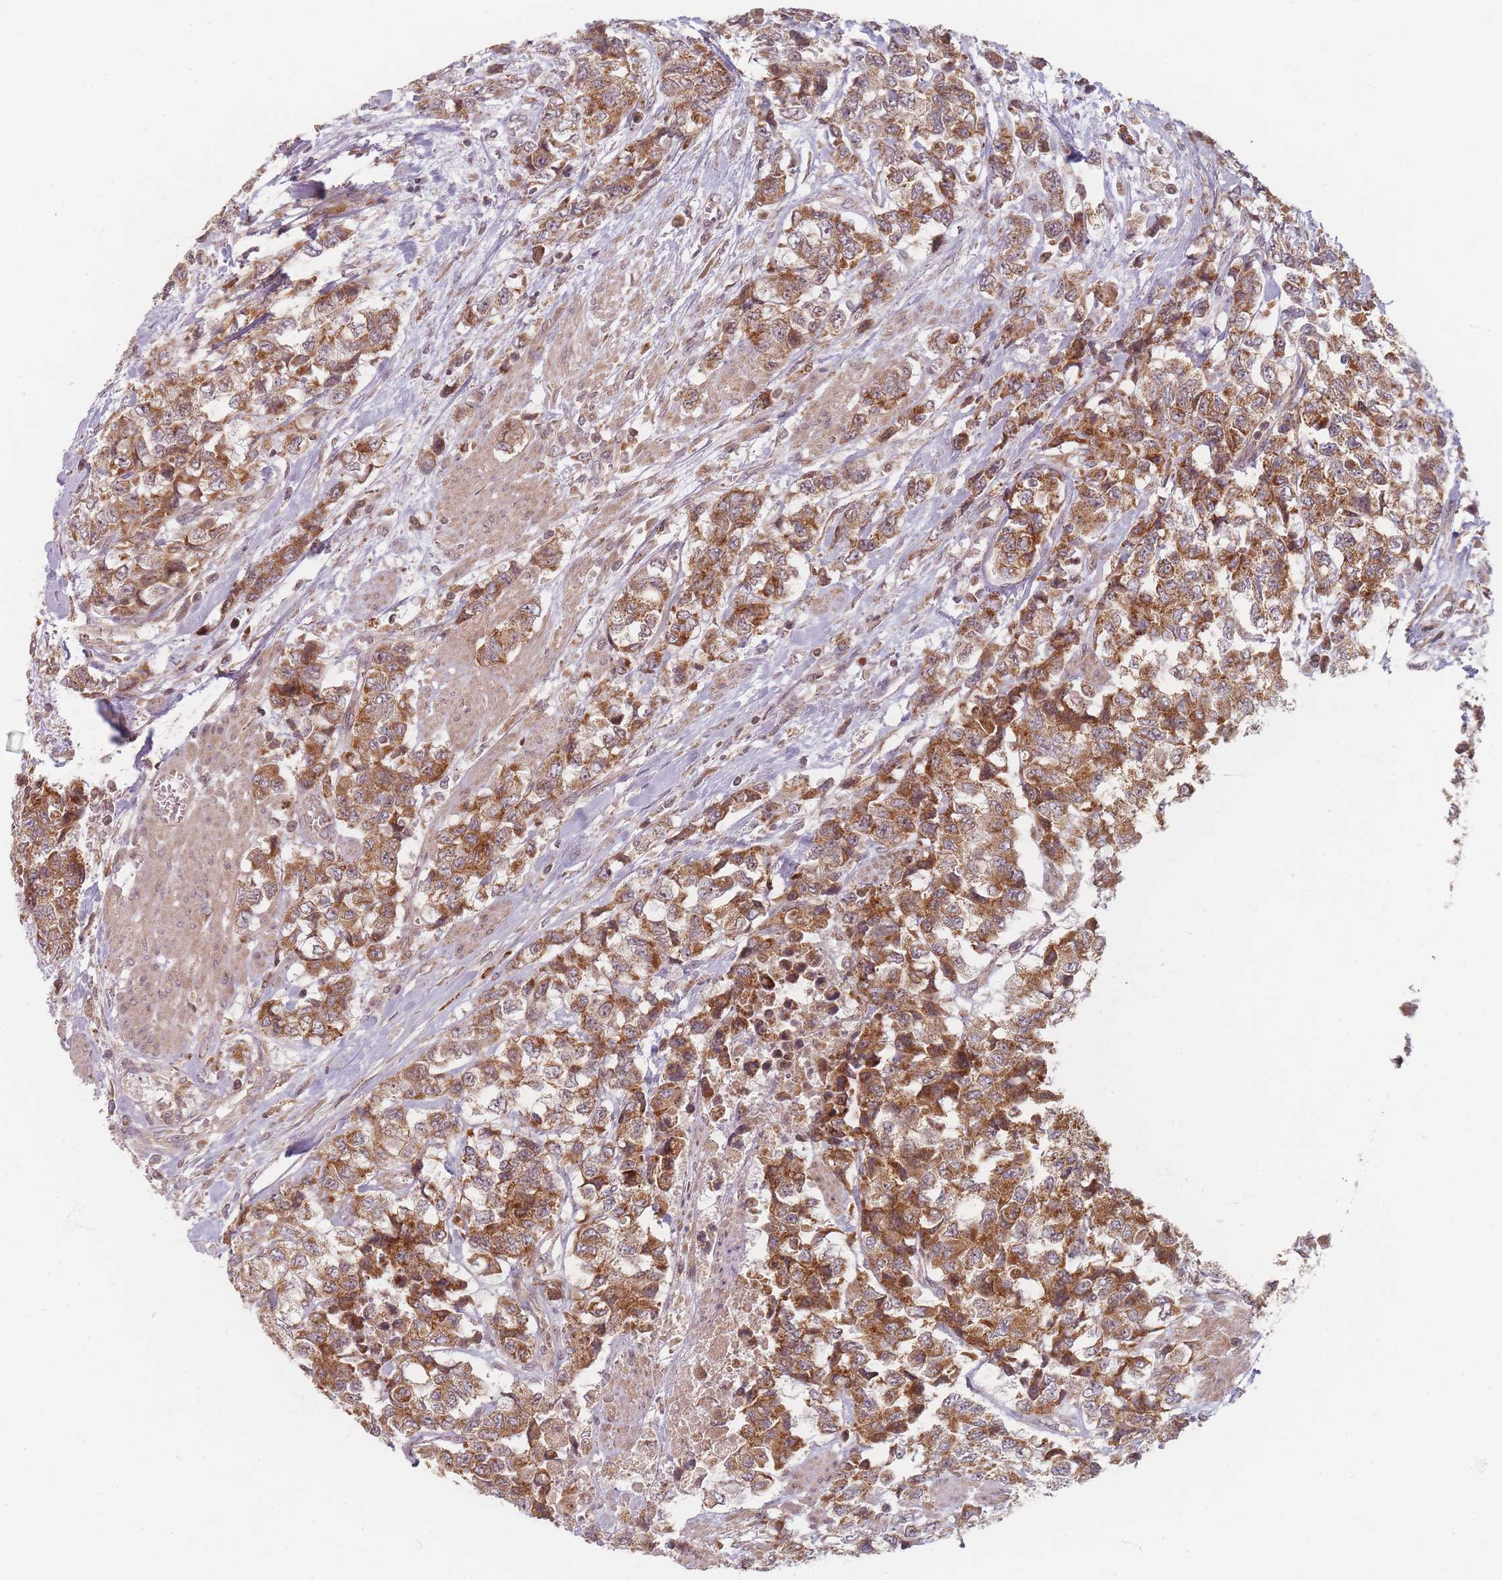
{"staining": {"intensity": "moderate", "quantity": ">75%", "location": "cytoplasmic/membranous"}, "tissue": "urothelial cancer", "cell_type": "Tumor cells", "image_type": "cancer", "snomed": [{"axis": "morphology", "description": "Urothelial carcinoma, High grade"}, {"axis": "topography", "description": "Urinary bladder"}], "caption": "Immunohistochemical staining of high-grade urothelial carcinoma shows moderate cytoplasmic/membranous protein expression in about >75% of tumor cells. (DAB (3,3'-diaminobenzidine) = brown stain, brightfield microscopy at high magnification).", "gene": "RADX", "patient": {"sex": "female", "age": 78}}